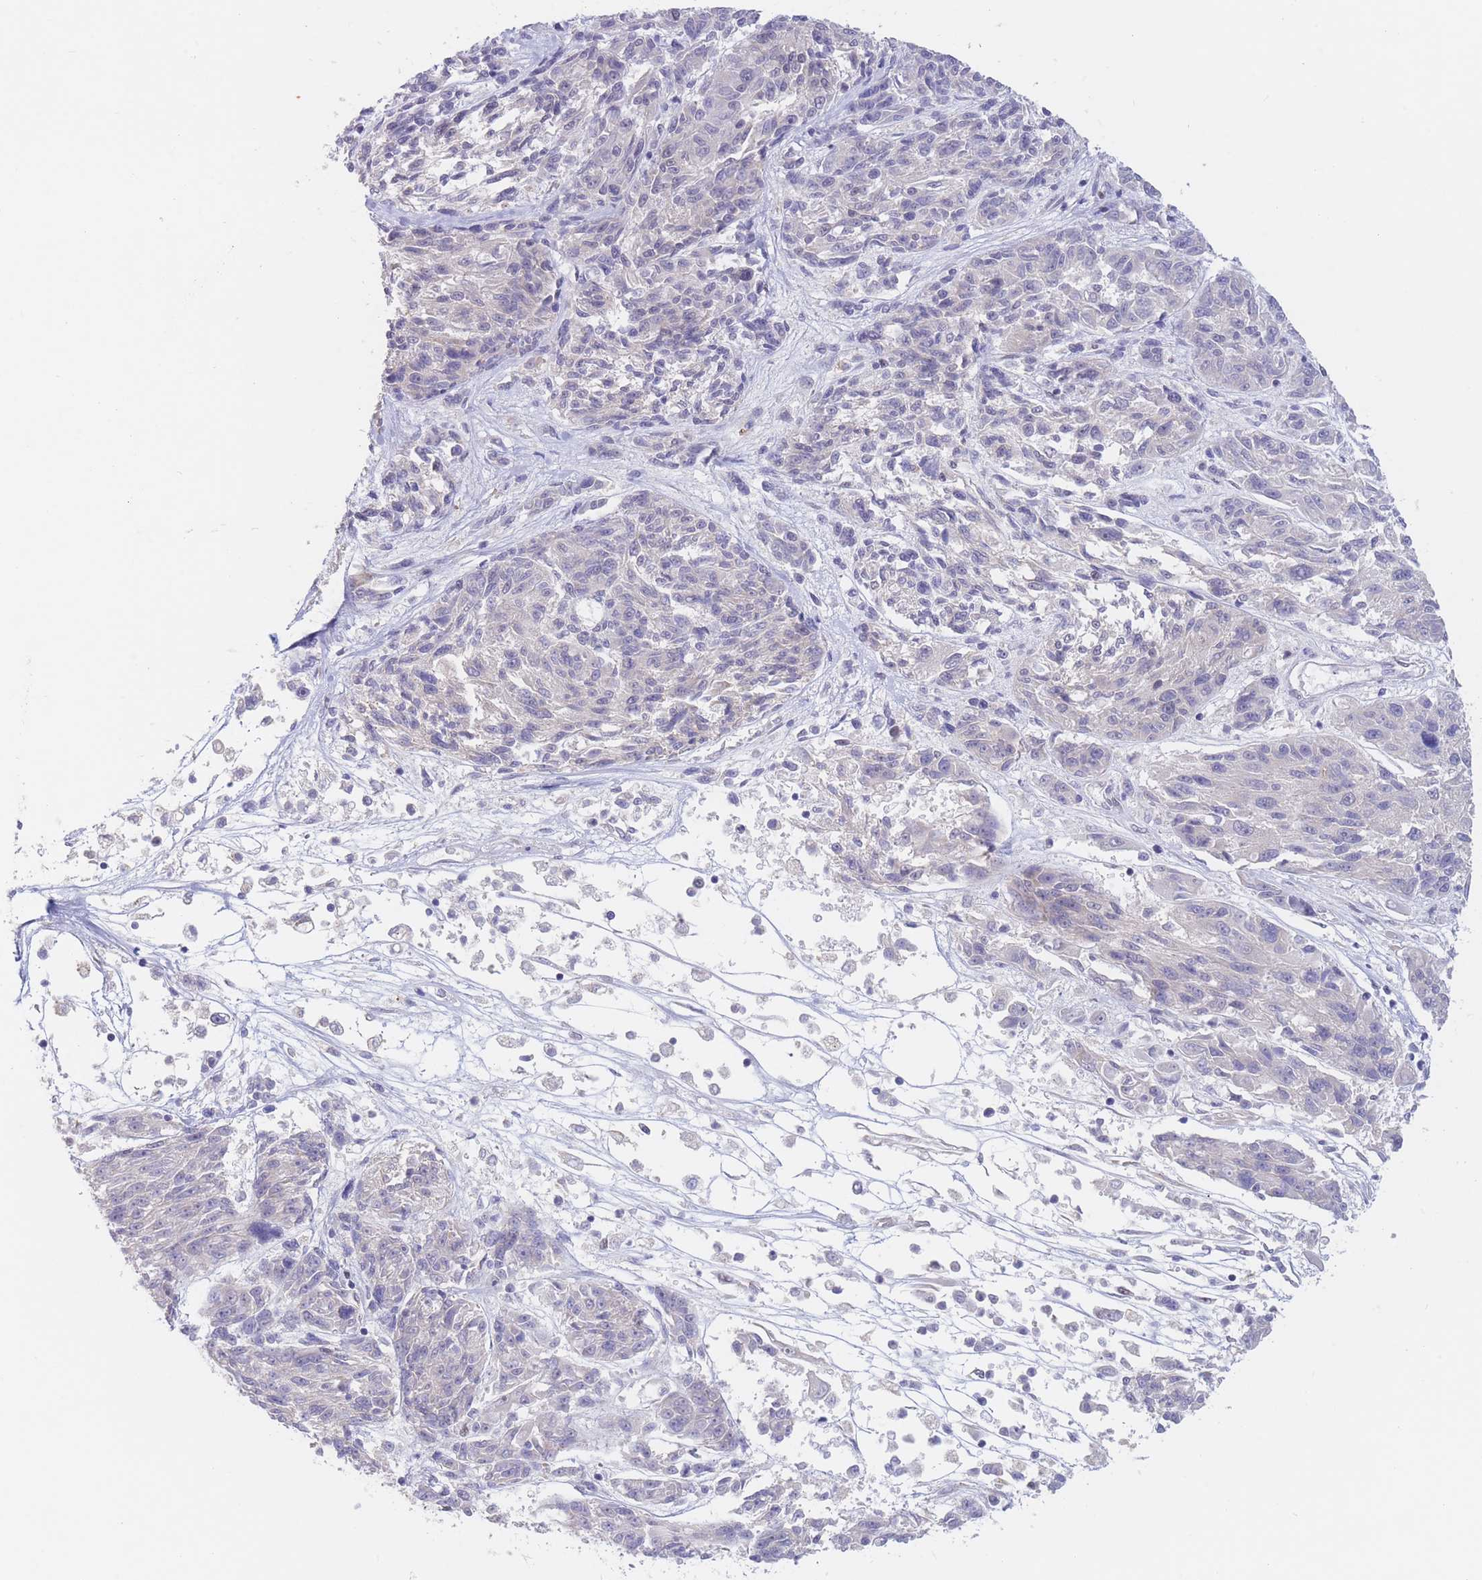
{"staining": {"intensity": "negative", "quantity": "none", "location": "none"}, "tissue": "melanoma", "cell_type": "Tumor cells", "image_type": "cancer", "snomed": [{"axis": "morphology", "description": "Malignant melanoma, NOS"}, {"axis": "topography", "description": "Skin"}], "caption": "An IHC histopathology image of malignant melanoma is shown. There is no staining in tumor cells of malignant melanoma.", "gene": "SMAD9", "patient": {"sex": "male", "age": 53}}